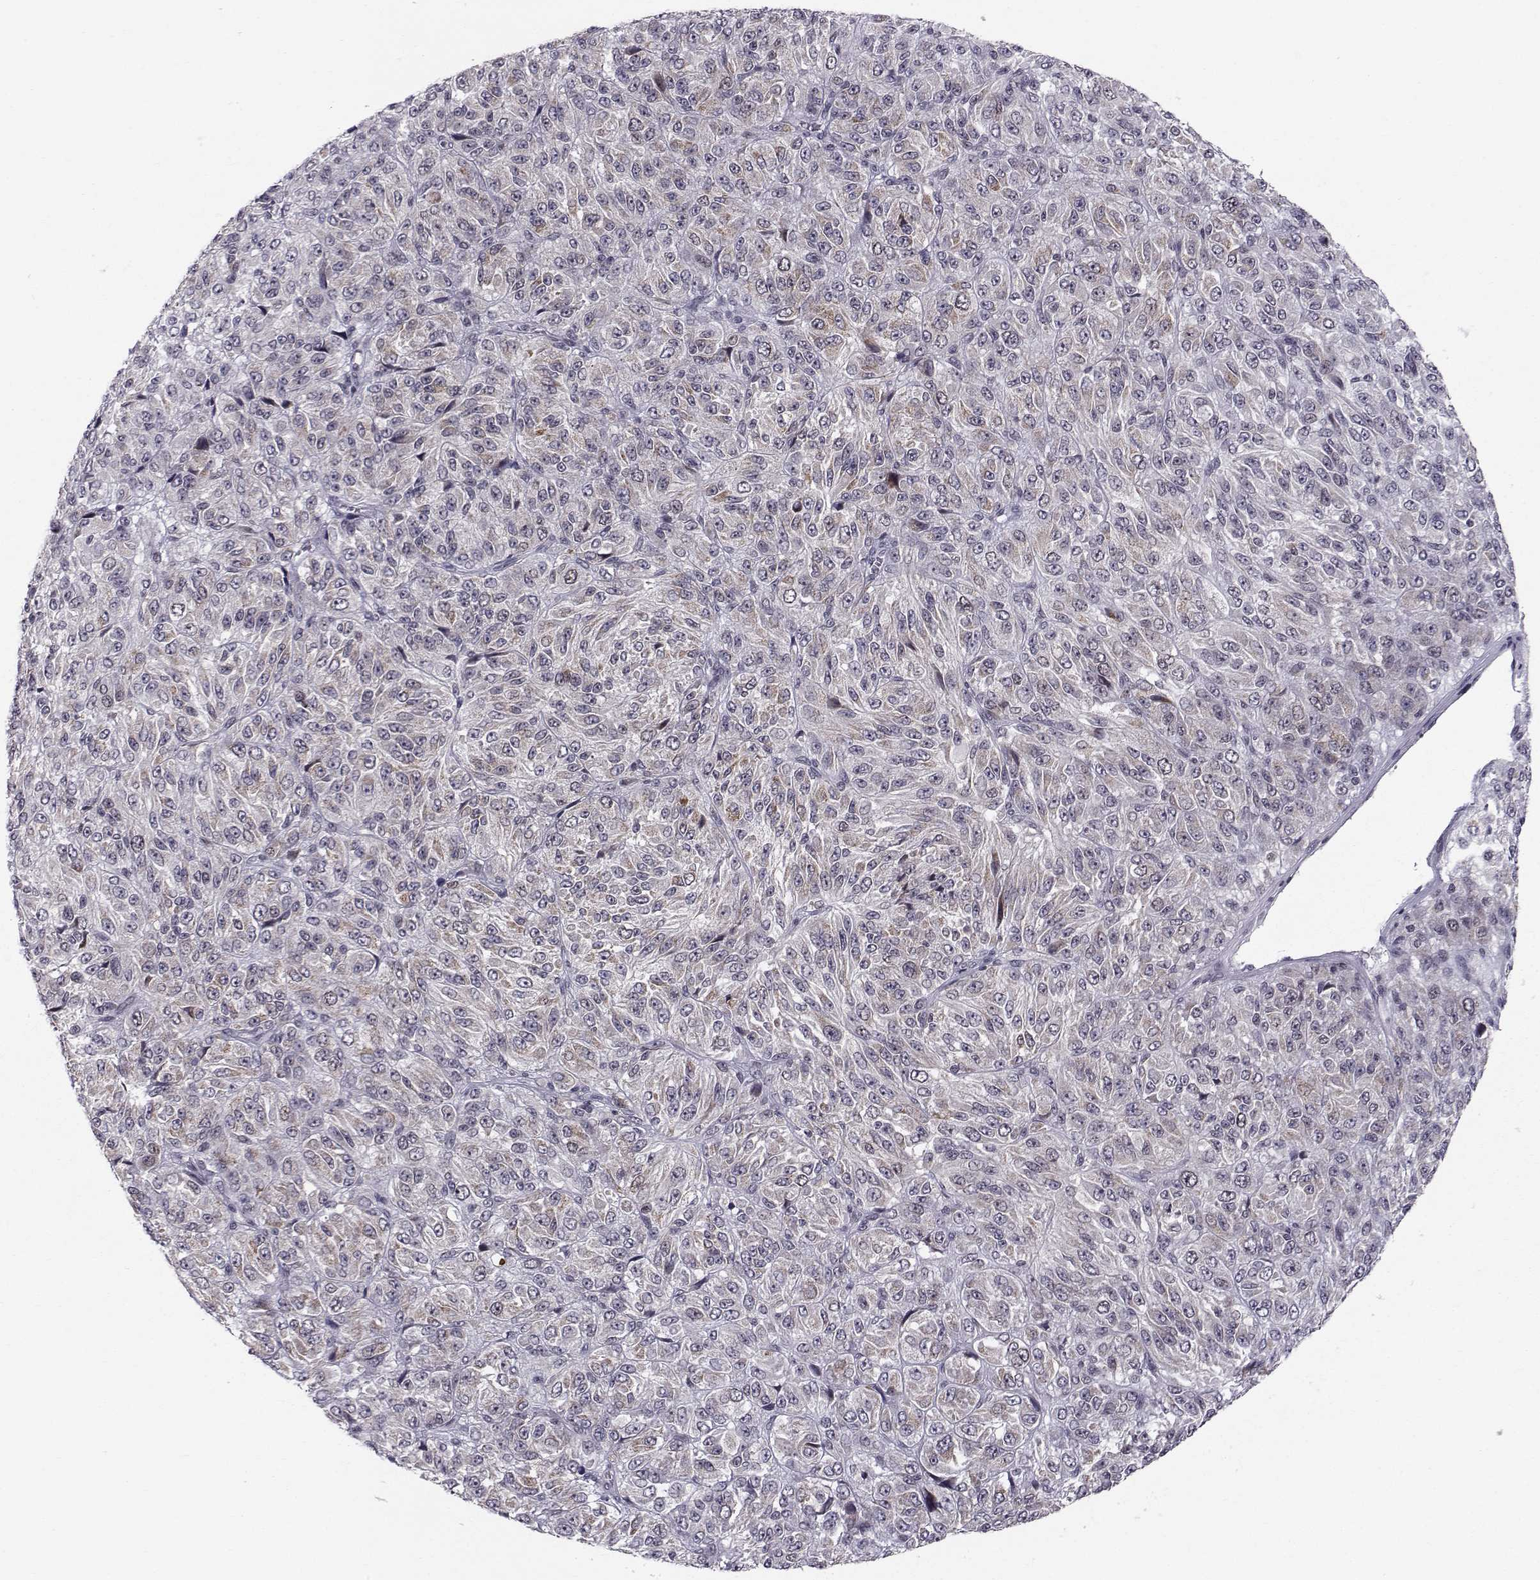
{"staining": {"intensity": "weak", "quantity": "25%-75%", "location": "cytoplasmic/membranous"}, "tissue": "melanoma", "cell_type": "Tumor cells", "image_type": "cancer", "snomed": [{"axis": "morphology", "description": "Malignant melanoma, Metastatic site"}, {"axis": "topography", "description": "Brain"}], "caption": "Melanoma was stained to show a protein in brown. There is low levels of weak cytoplasmic/membranous expression in approximately 25%-75% of tumor cells.", "gene": "MARCHF4", "patient": {"sex": "female", "age": 56}}